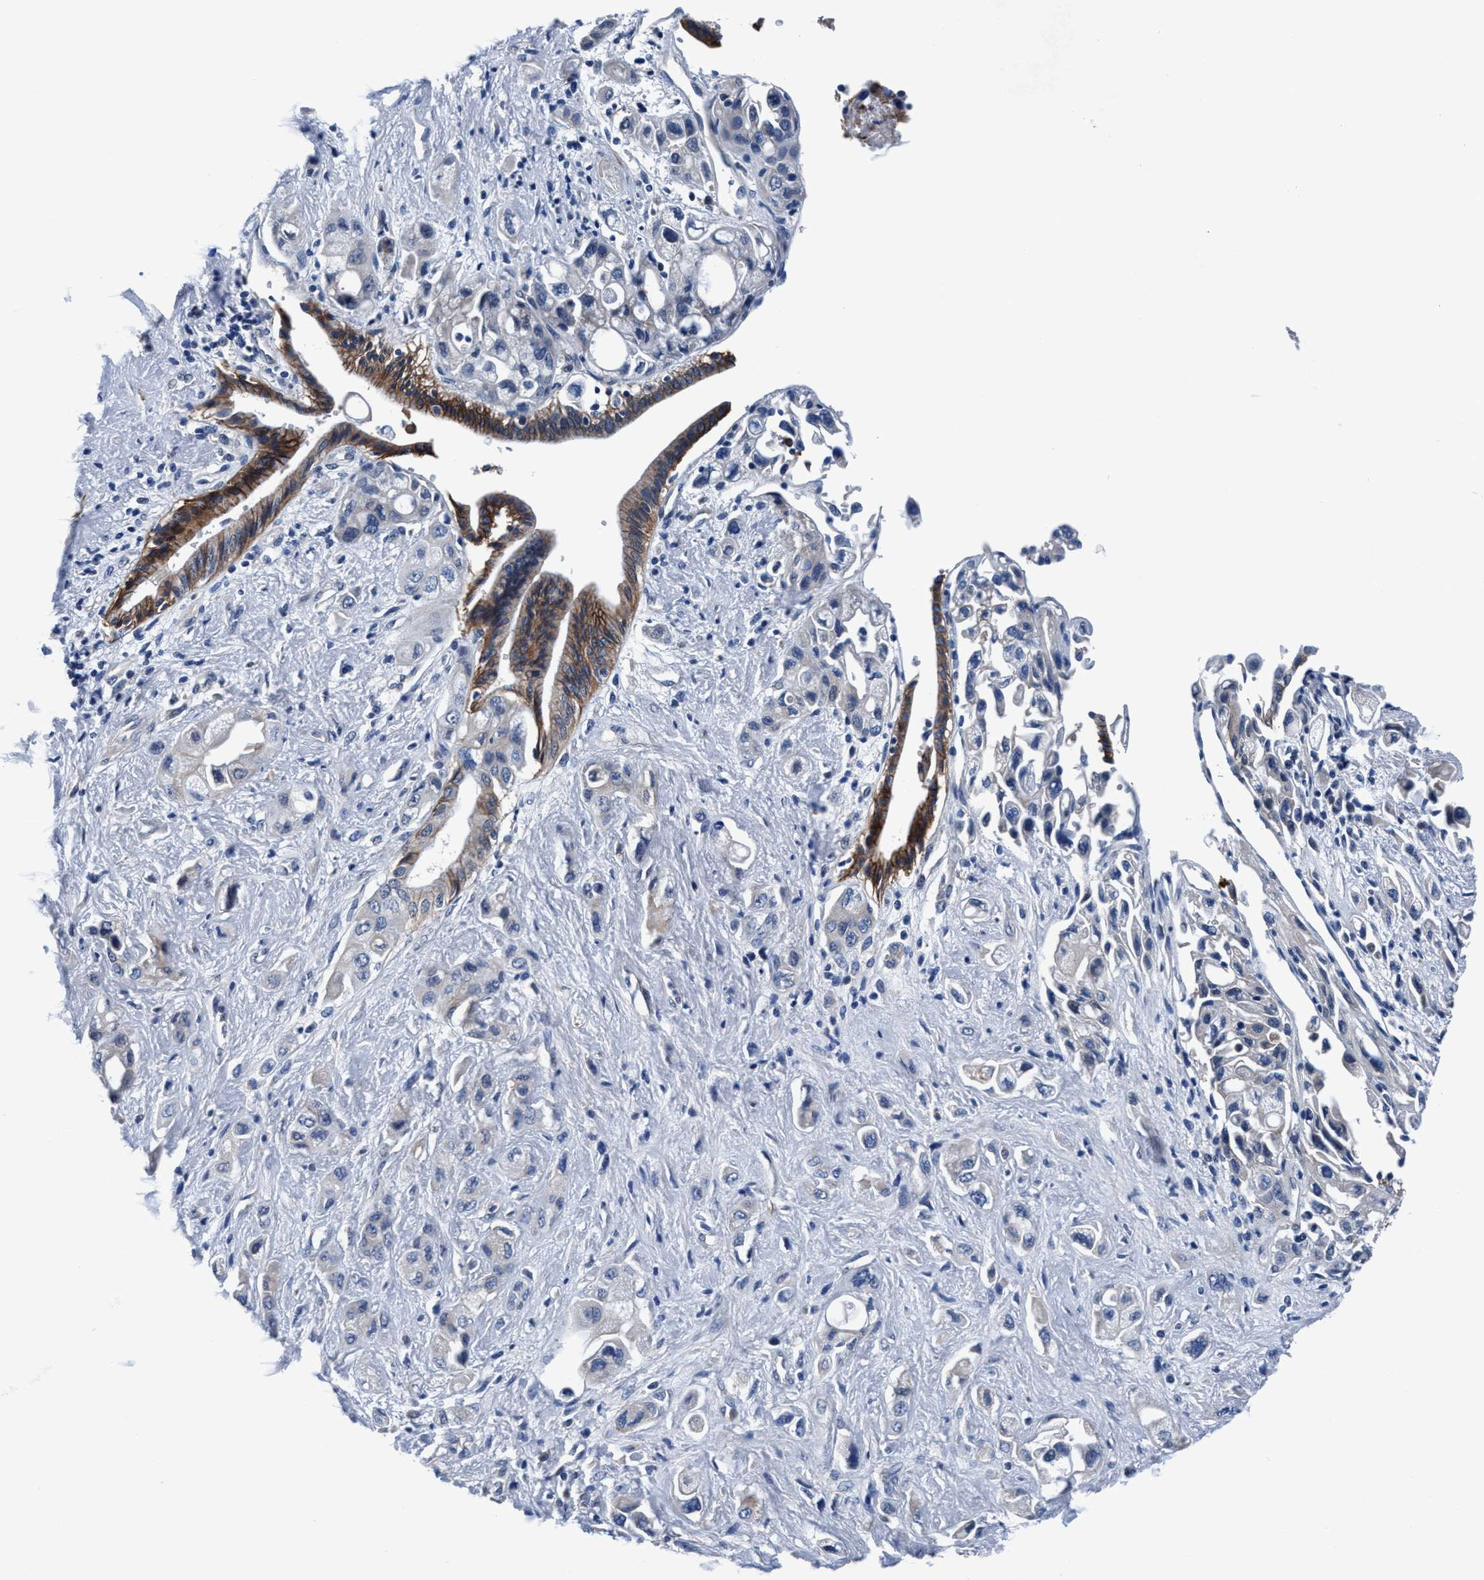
{"staining": {"intensity": "negative", "quantity": "none", "location": "none"}, "tissue": "pancreatic cancer", "cell_type": "Tumor cells", "image_type": "cancer", "snomed": [{"axis": "morphology", "description": "Adenocarcinoma, NOS"}, {"axis": "topography", "description": "Pancreas"}], "caption": "Protein analysis of pancreatic cancer (adenocarcinoma) exhibits no significant staining in tumor cells.", "gene": "TMEM94", "patient": {"sex": "female", "age": 66}}